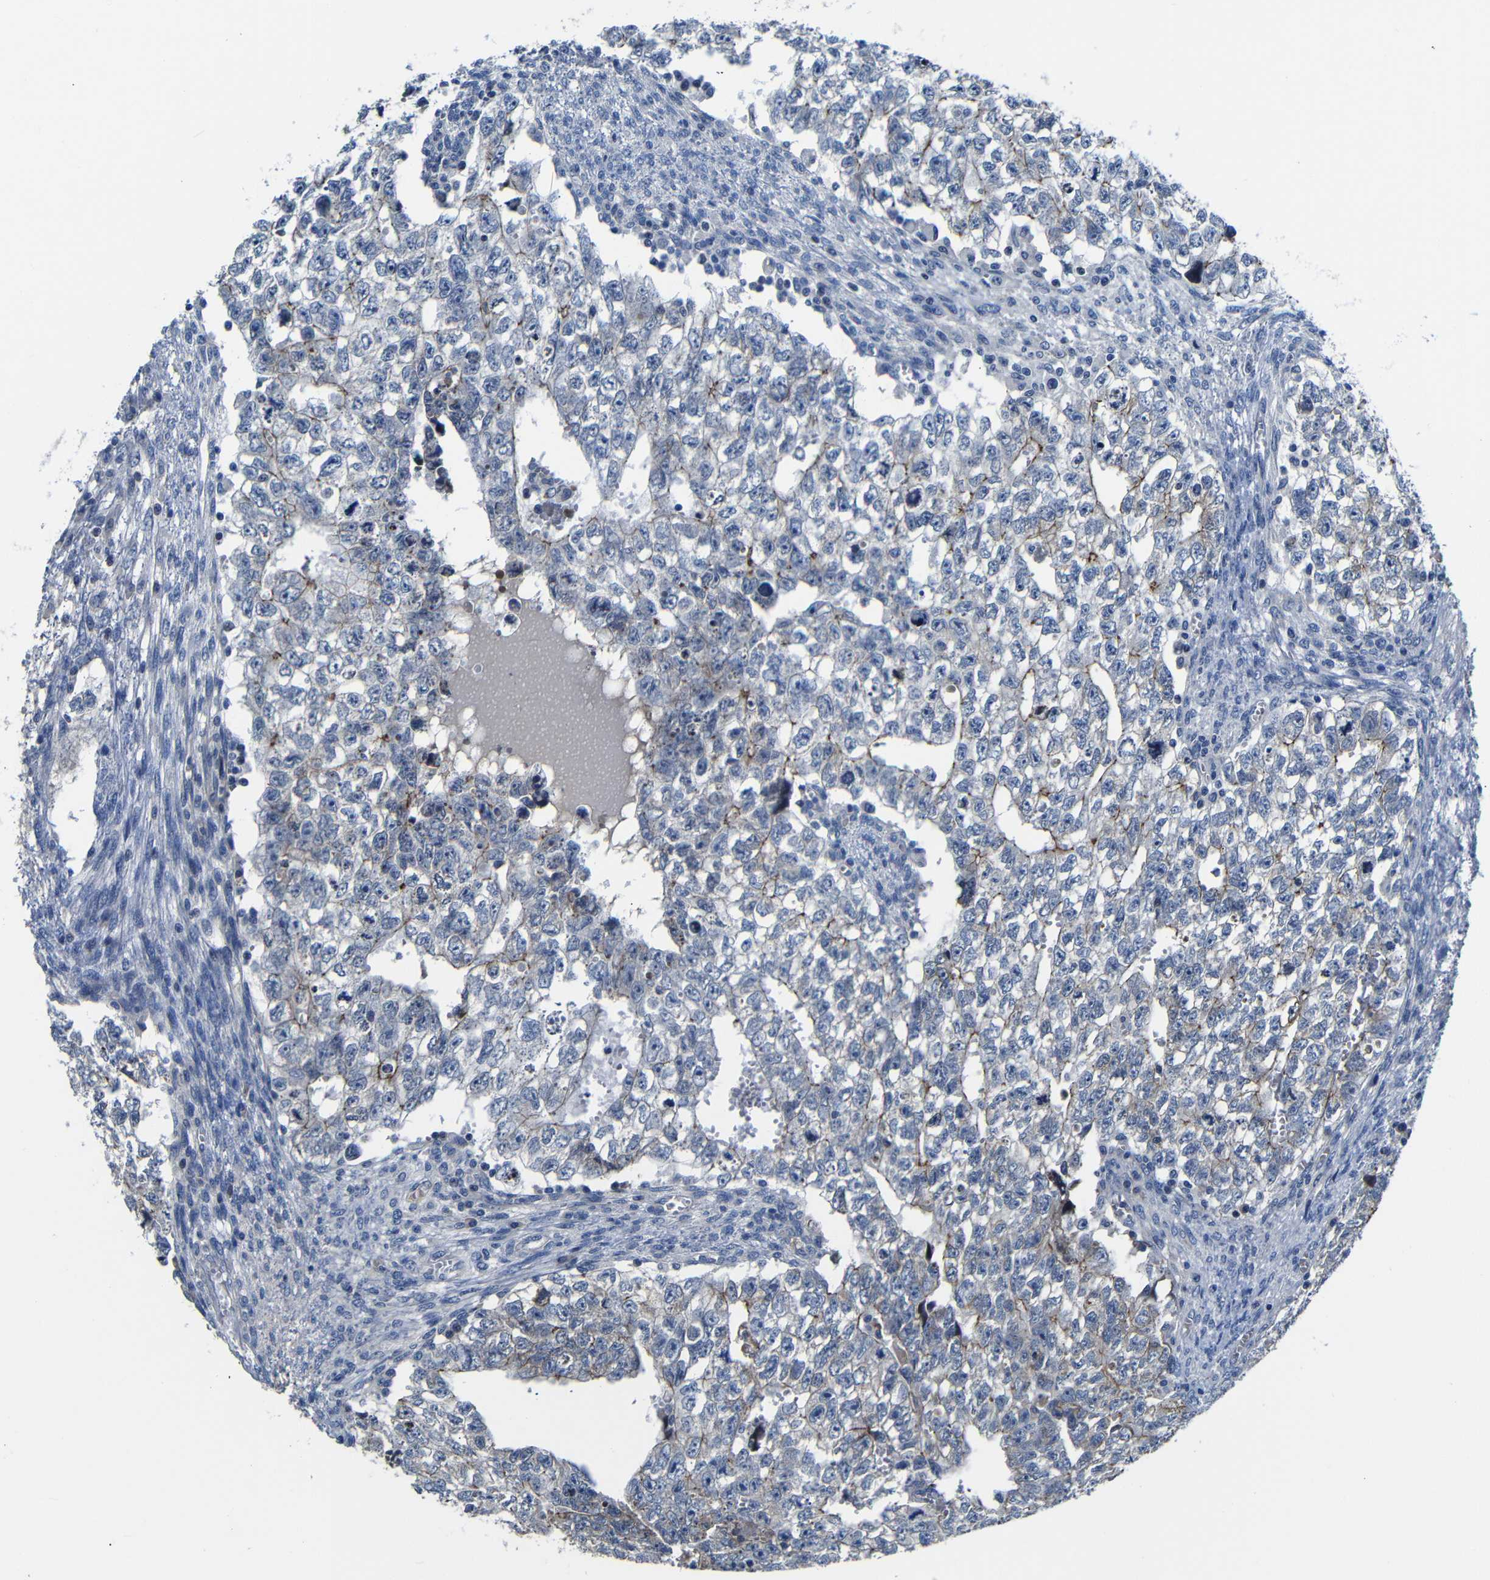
{"staining": {"intensity": "weak", "quantity": "25%-75%", "location": "cytoplasmic/membranous"}, "tissue": "testis cancer", "cell_type": "Tumor cells", "image_type": "cancer", "snomed": [{"axis": "morphology", "description": "Seminoma, NOS"}, {"axis": "morphology", "description": "Carcinoma, Embryonal, NOS"}, {"axis": "topography", "description": "Testis"}], "caption": "Brown immunohistochemical staining in testis cancer (seminoma) demonstrates weak cytoplasmic/membranous positivity in approximately 25%-75% of tumor cells. (Stains: DAB (3,3'-diaminobenzidine) in brown, nuclei in blue, Microscopy: brightfield microscopy at high magnification).", "gene": "AFDN", "patient": {"sex": "male", "age": 38}}